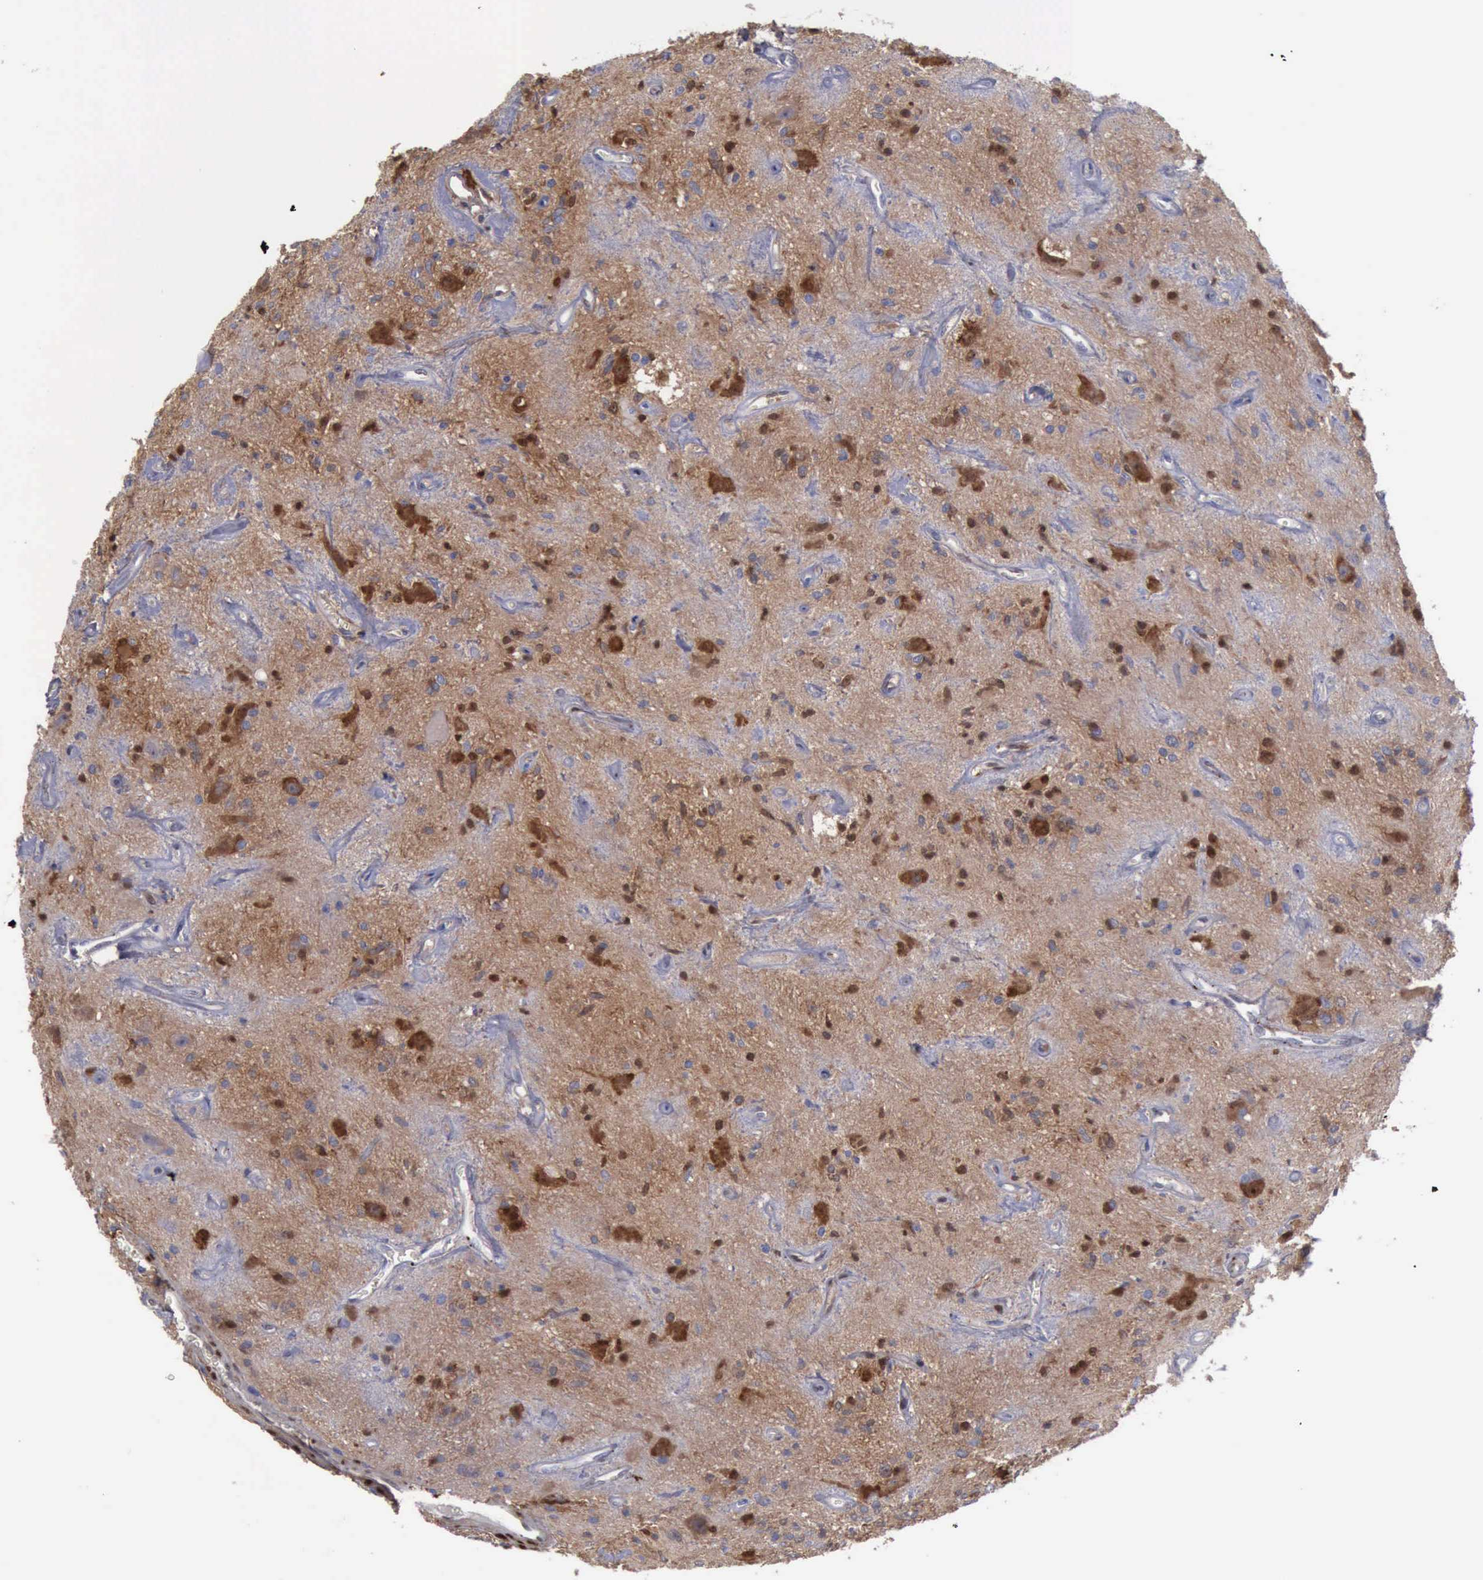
{"staining": {"intensity": "moderate", "quantity": ">75%", "location": "cytoplasmic/membranous,nuclear"}, "tissue": "glioma", "cell_type": "Tumor cells", "image_type": "cancer", "snomed": [{"axis": "morphology", "description": "Glioma, malignant, Low grade"}, {"axis": "topography", "description": "Brain"}], "caption": "This image reveals malignant low-grade glioma stained with immunohistochemistry to label a protein in brown. The cytoplasmic/membranous and nuclear of tumor cells show moderate positivity for the protein. Nuclei are counter-stained blue.", "gene": "FHL1", "patient": {"sex": "female", "age": 15}}